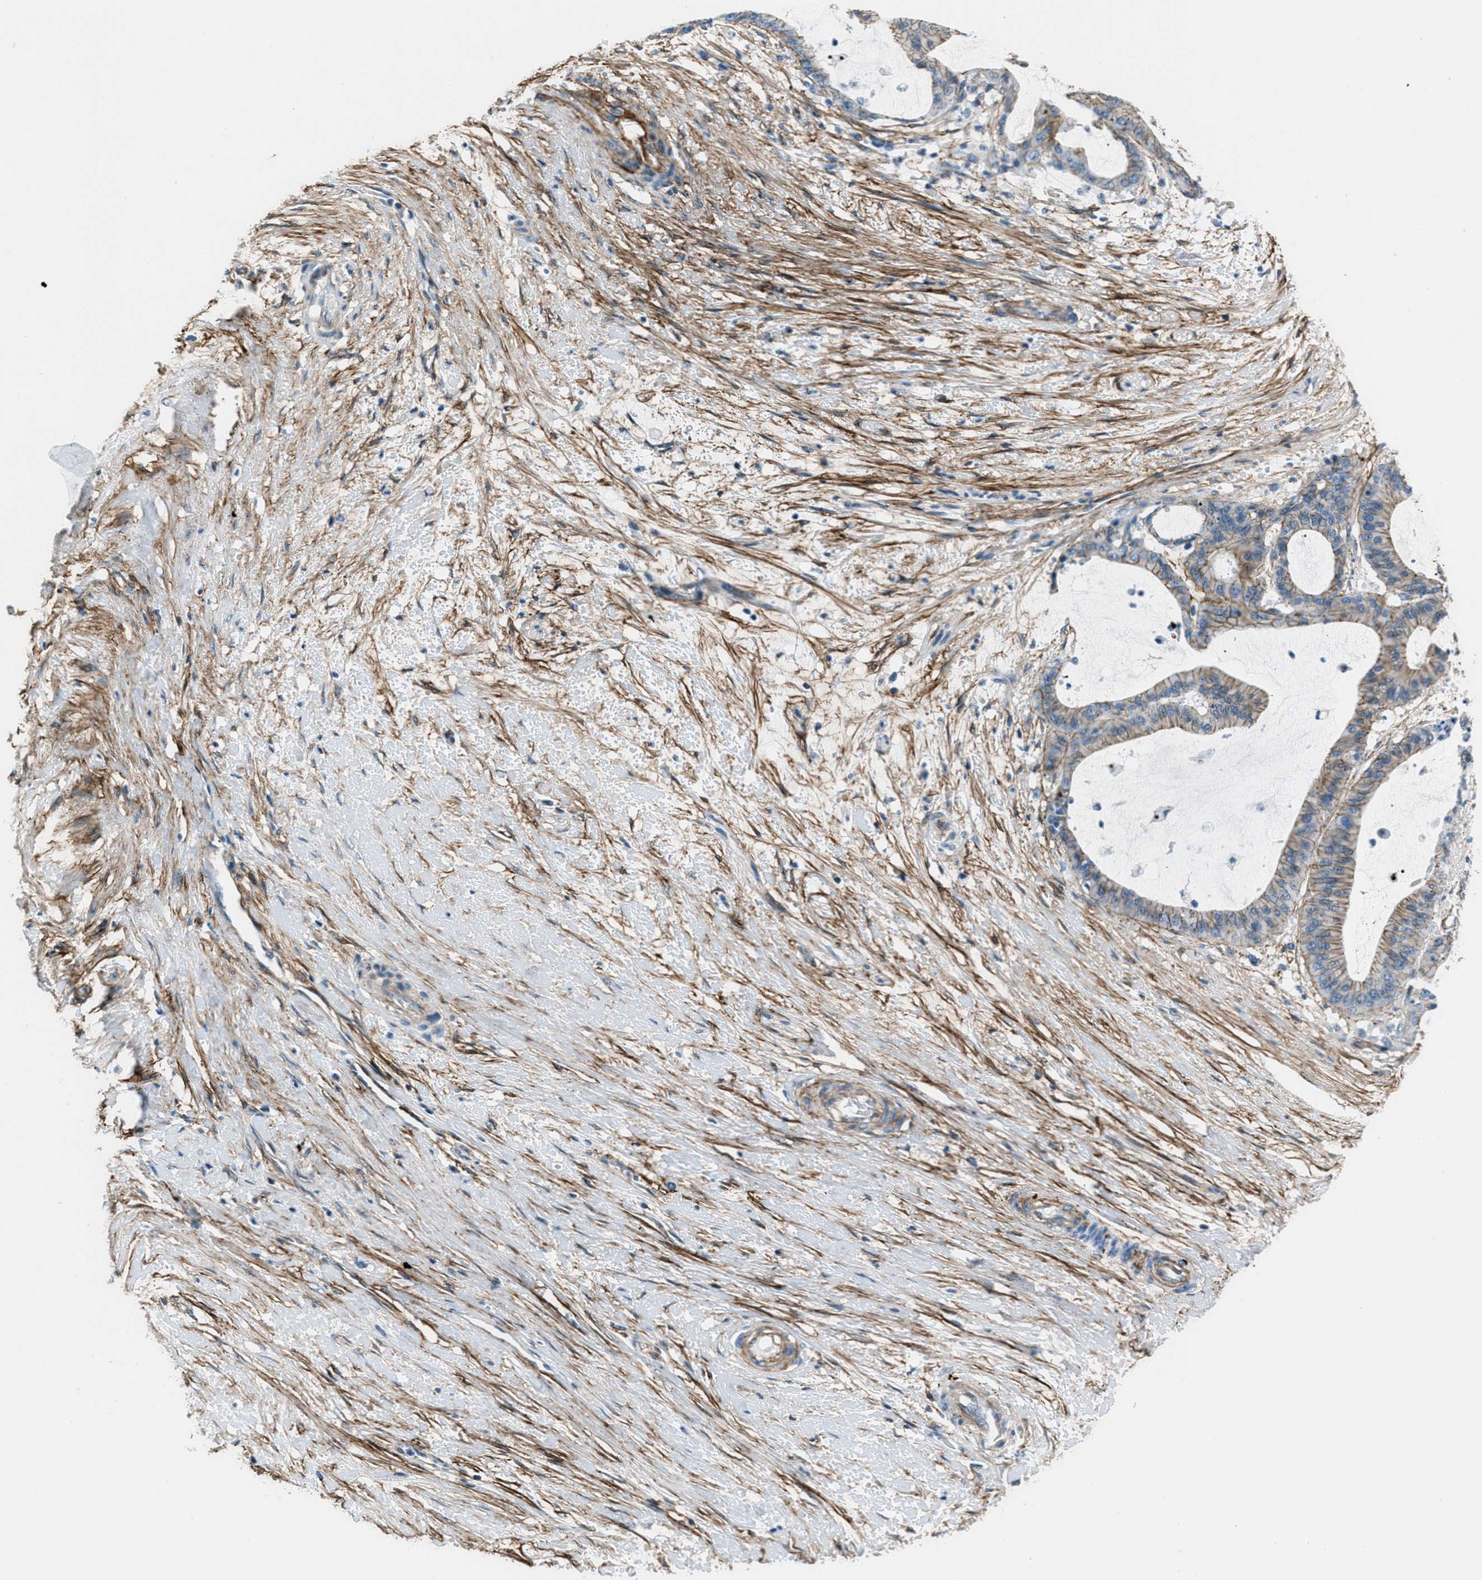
{"staining": {"intensity": "moderate", "quantity": "25%-75%", "location": "cytoplasmic/membranous"}, "tissue": "liver cancer", "cell_type": "Tumor cells", "image_type": "cancer", "snomed": [{"axis": "morphology", "description": "Cholangiocarcinoma"}, {"axis": "topography", "description": "Liver"}], "caption": "Immunohistochemical staining of human liver cancer reveals medium levels of moderate cytoplasmic/membranous protein expression in about 25%-75% of tumor cells.", "gene": "FBN1", "patient": {"sex": "female", "age": 73}}